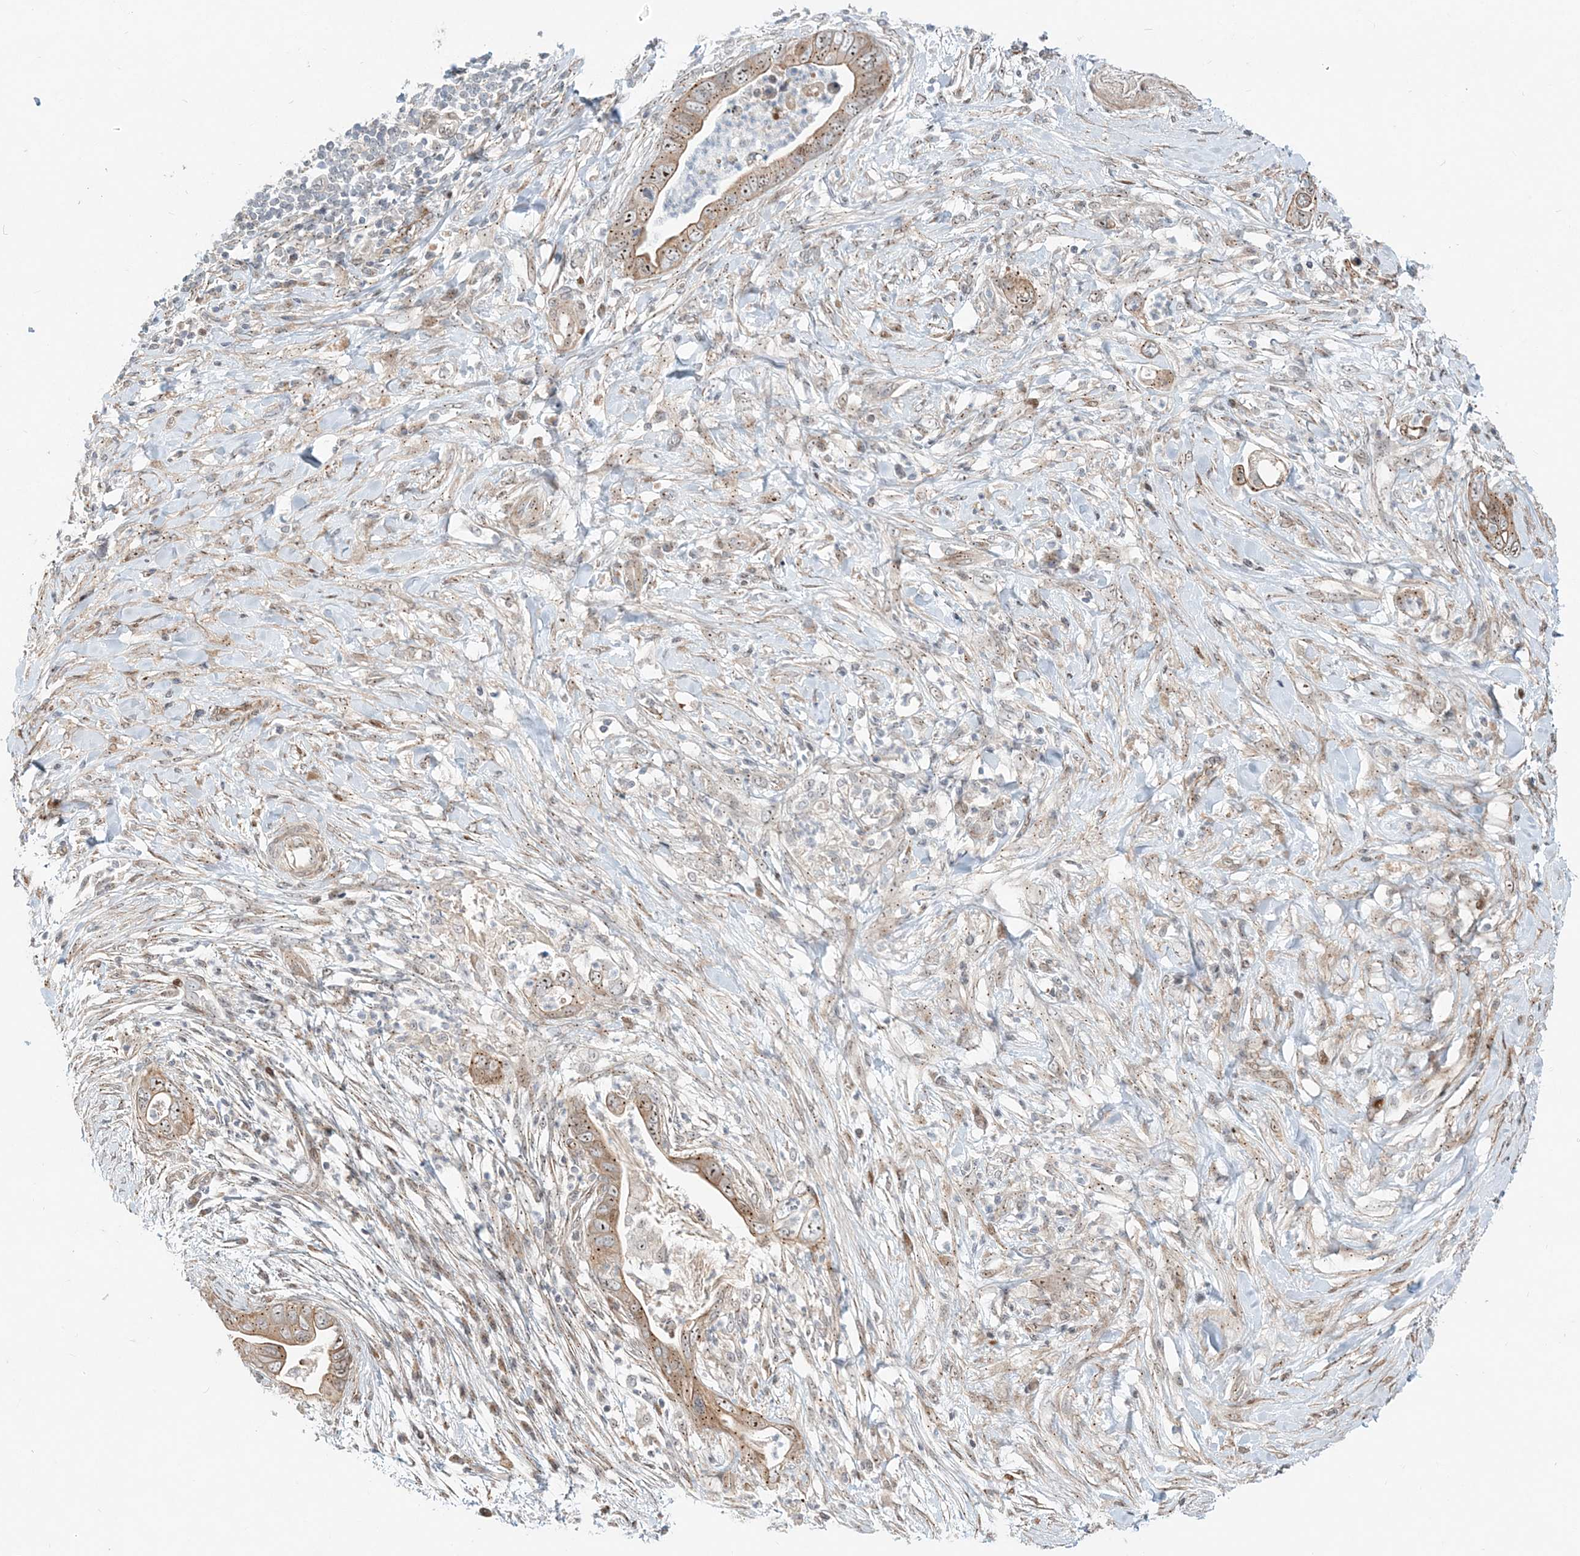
{"staining": {"intensity": "moderate", "quantity": ">75%", "location": "cytoplasmic/membranous,nuclear"}, "tissue": "pancreatic cancer", "cell_type": "Tumor cells", "image_type": "cancer", "snomed": [{"axis": "morphology", "description": "Adenocarcinoma, NOS"}, {"axis": "topography", "description": "Pancreas"}], "caption": "A medium amount of moderate cytoplasmic/membranous and nuclear positivity is present in approximately >75% of tumor cells in adenocarcinoma (pancreatic) tissue.", "gene": "CXXC5", "patient": {"sex": "male", "age": 75}}